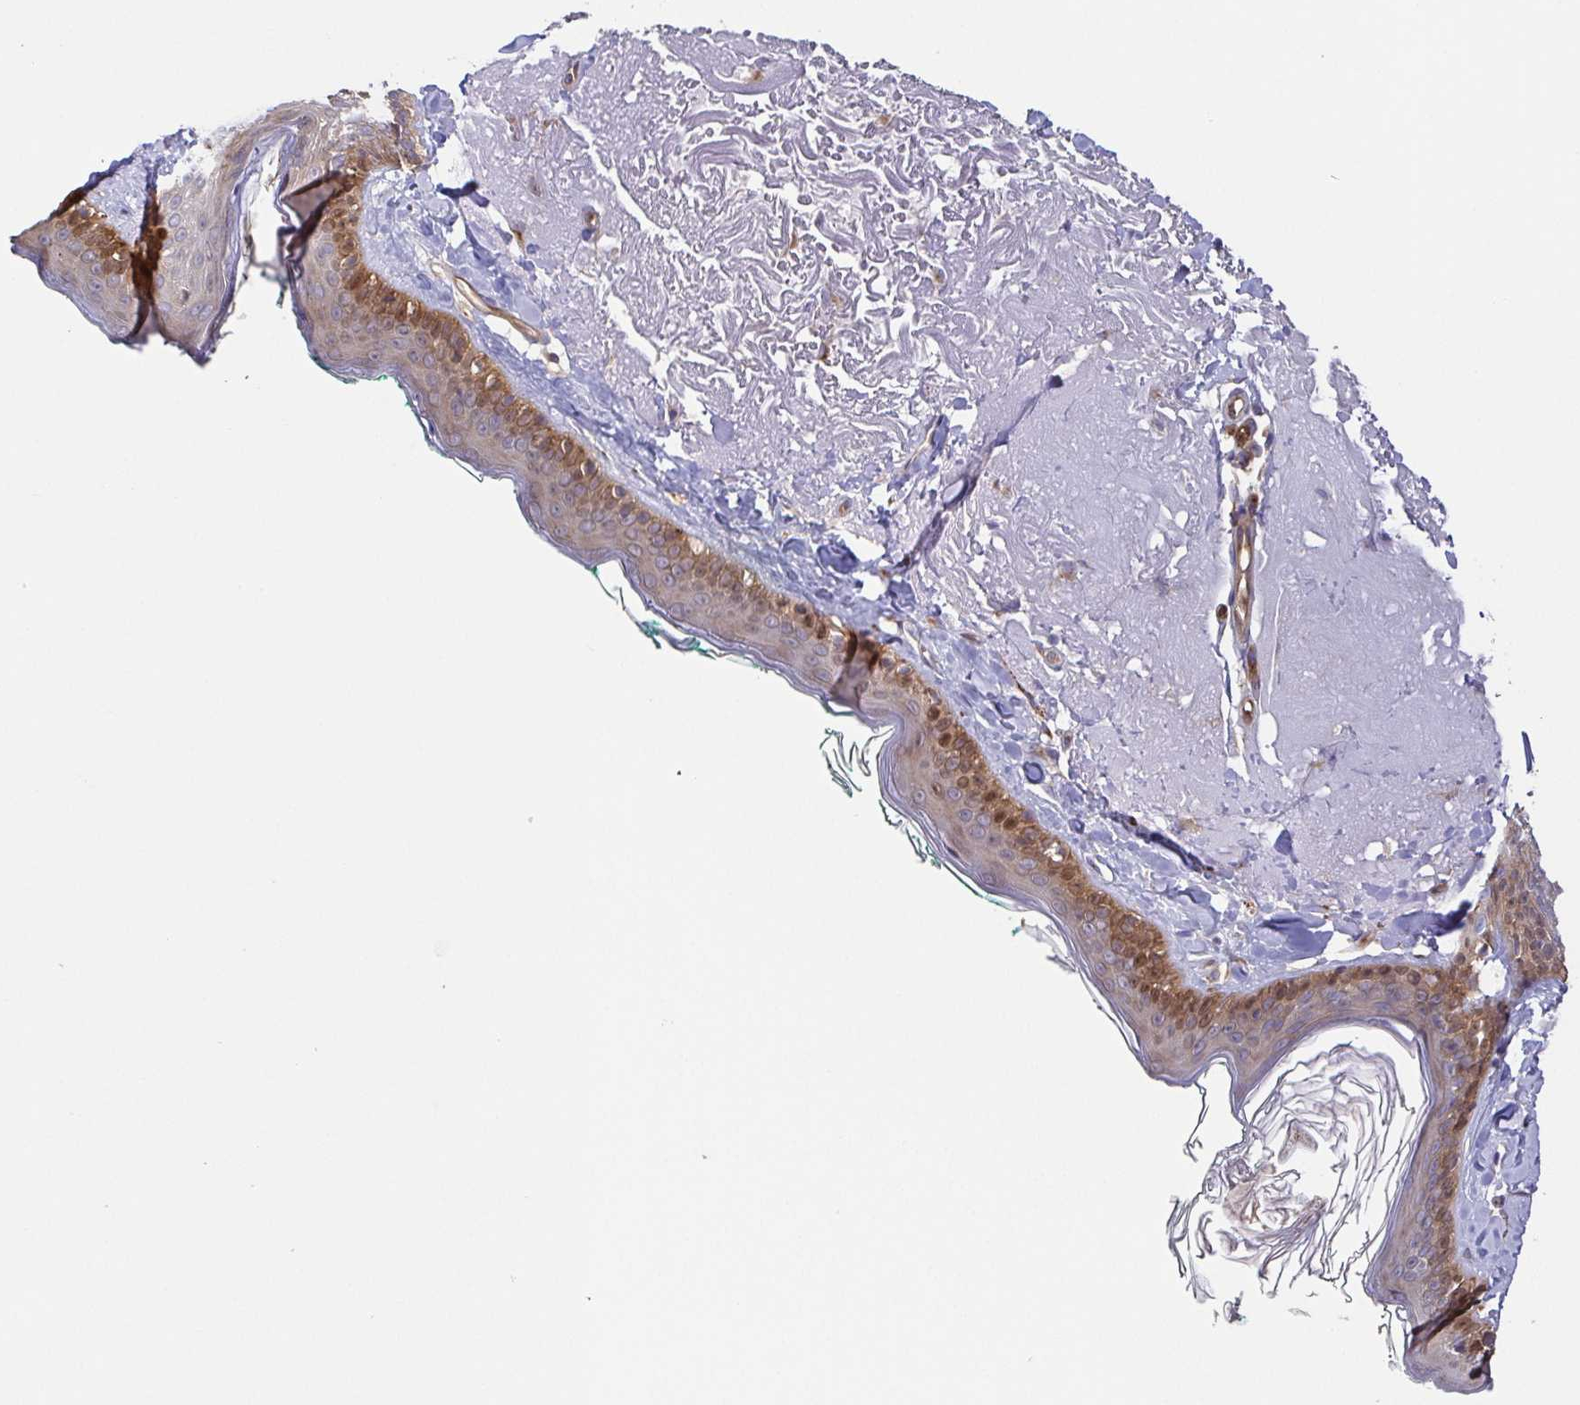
{"staining": {"intensity": "weak", "quantity": "<25%", "location": "cytoplasmic/membranous"}, "tissue": "skin", "cell_type": "Fibroblasts", "image_type": "normal", "snomed": [{"axis": "morphology", "description": "Normal tissue, NOS"}, {"axis": "topography", "description": "Skin"}], "caption": "High power microscopy histopathology image of an immunohistochemistry (IHC) histopathology image of unremarkable skin, revealing no significant positivity in fibroblasts.", "gene": "EIF3D", "patient": {"sex": "male", "age": 73}}